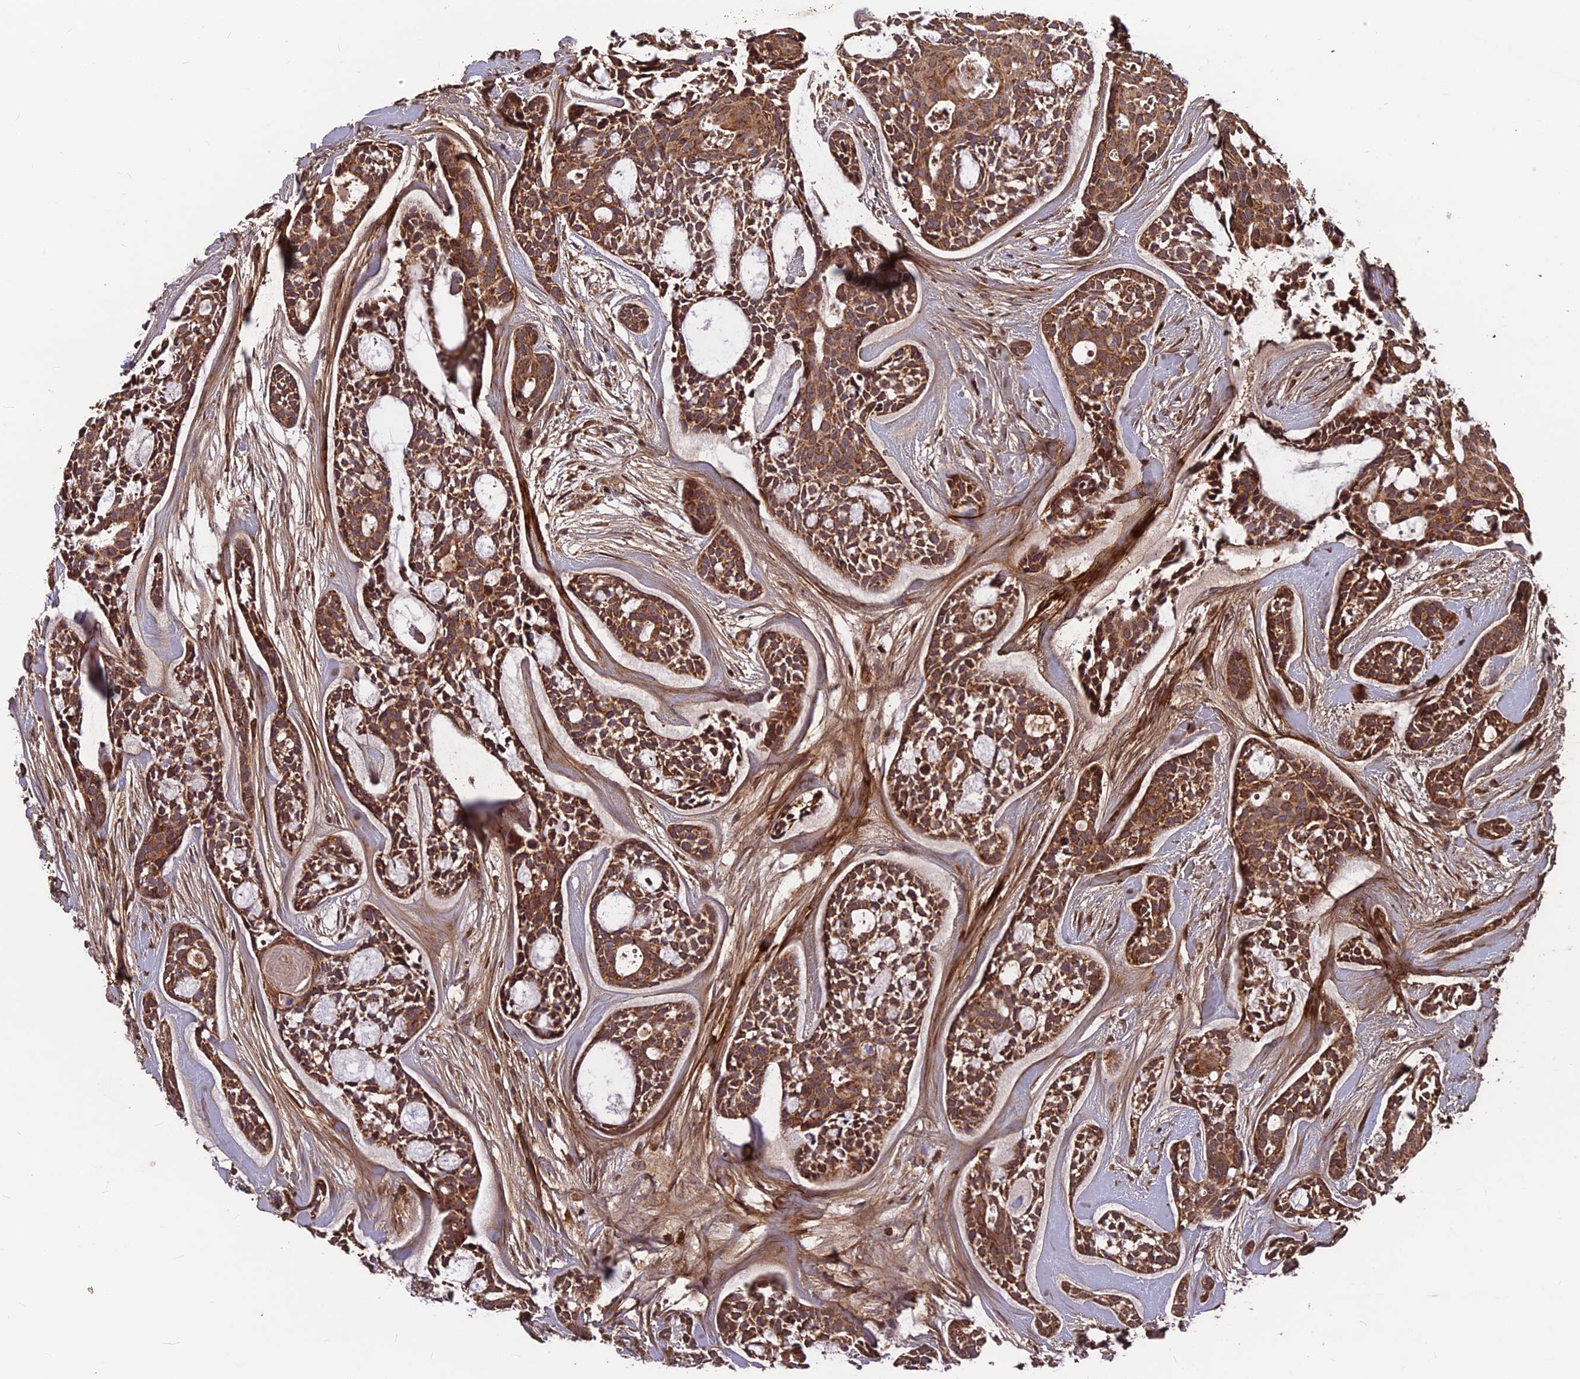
{"staining": {"intensity": "moderate", "quantity": ">75%", "location": "cytoplasmic/membranous"}, "tissue": "head and neck cancer", "cell_type": "Tumor cells", "image_type": "cancer", "snomed": [{"axis": "morphology", "description": "Adenocarcinoma, NOS"}, {"axis": "topography", "description": "Subcutis"}, {"axis": "topography", "description": "Head-Neck"}], "caption": "Human head and neck cancer stained with a protein marker demonstrates moderate staining in tumor cells.", "gene": "CCDC15", "patient": {"sex": "female", "age": 73}}